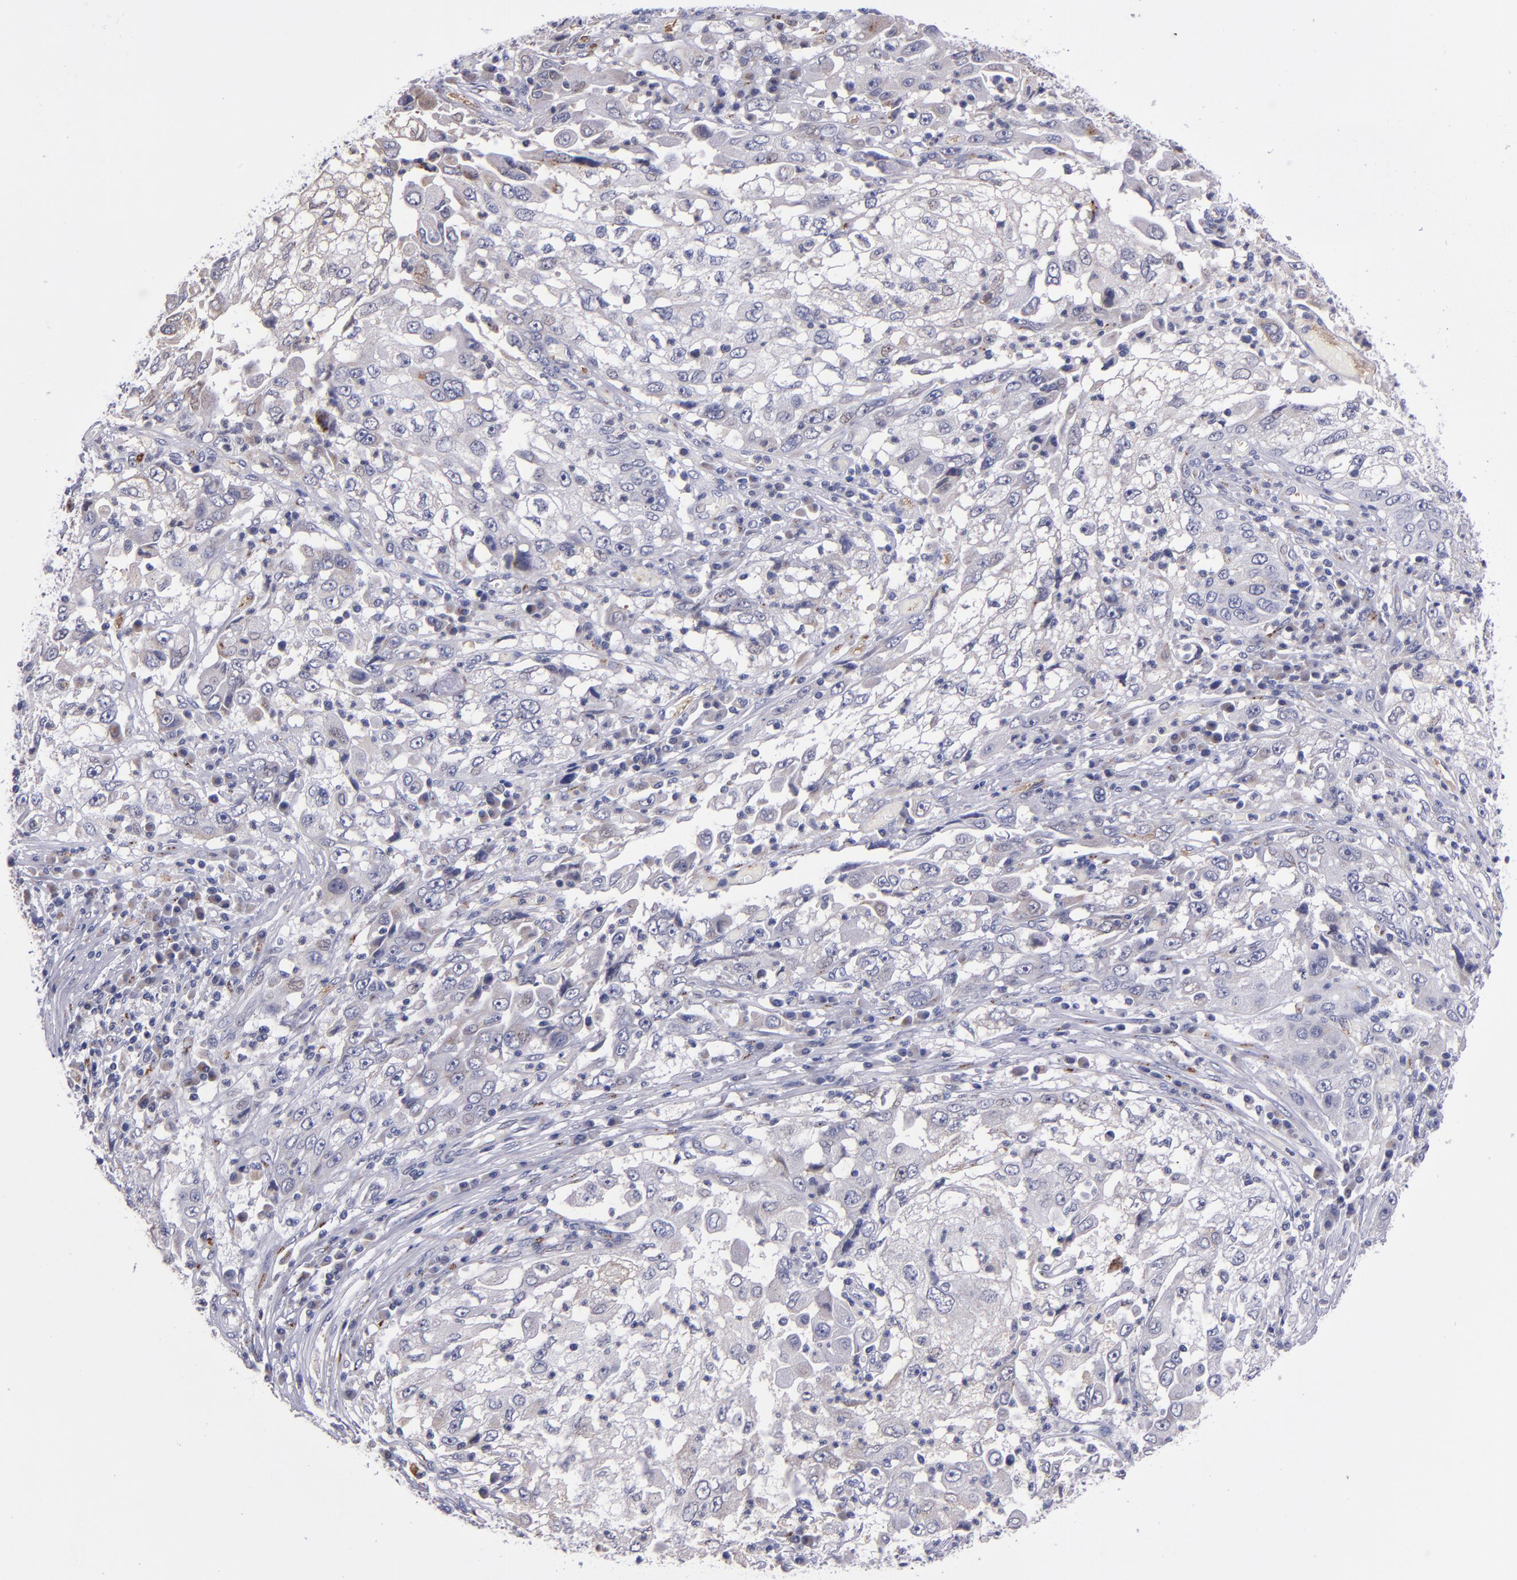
{"staining": {"intensity": "weak", "quantity": "<25%", "location": "cytoplasmic/membranous"}, "tissue": "cervical cancer", "cell_type": "Tumor cells", "image_type": "cancer", "snomed": [{"axis": "morphology", "description": "Squamous cell carcinoma, NOS"}, {"axis": "topography", "description": "Cervix"}], "caption": "The photomicrograph displays no significant positivity in tumor cells of cervical cancer (squamous cell carcinoma). (DAB (3,3'-diaminobenzidine) IHC, high magnification).", "gene": "RAB41", "patient": {"sex": "female", "age": 36}}